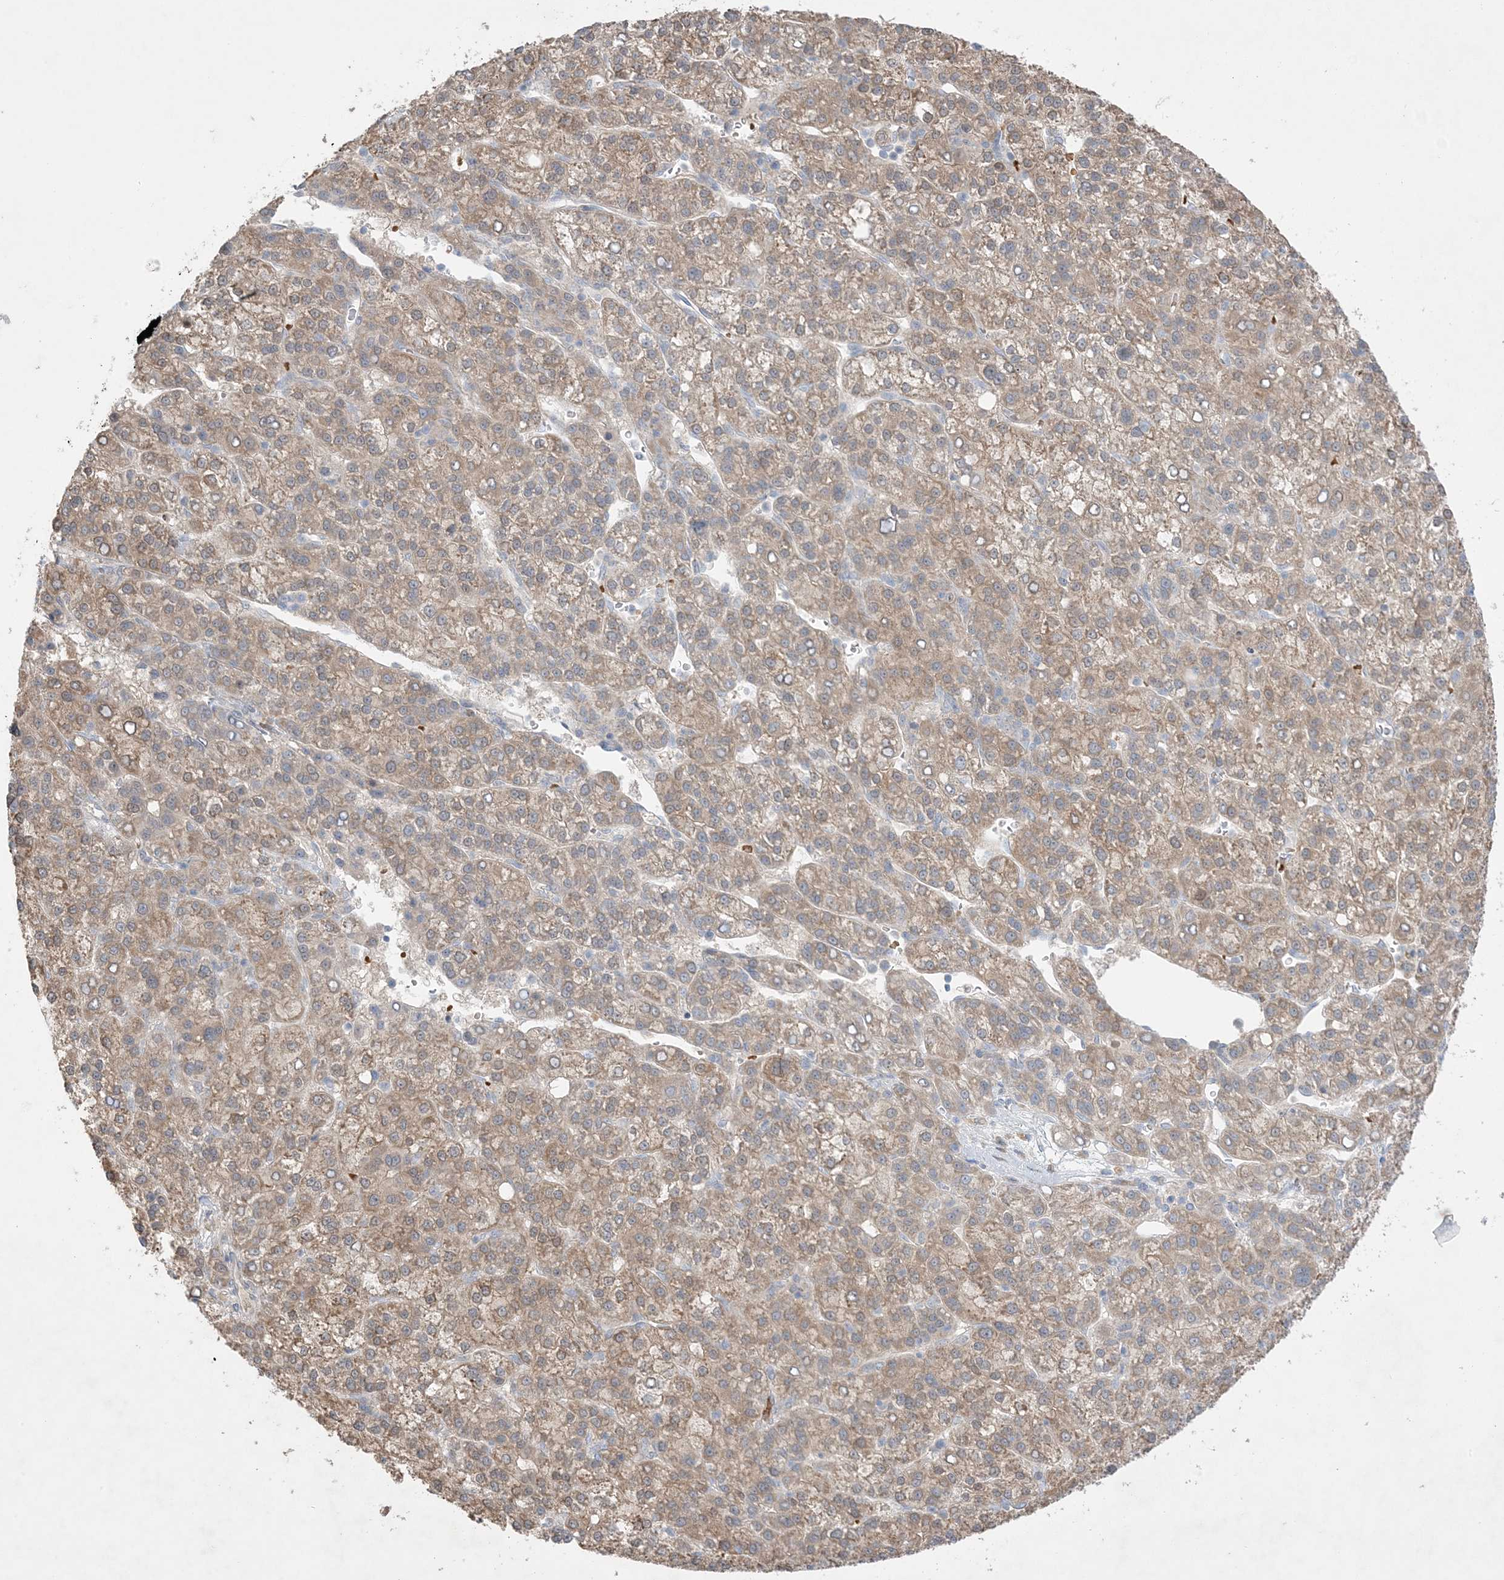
{"staining": {"intensity": "moderate", "quantity": ">75%", "location": "cytoplasmic/membranous"}, "tissue": "liver cancer", "cell_type": "Tumor cells", "image_type": "cancer", "snomed": [{"axis": "morphology", "description": "Carcinoma, Hepatocellular, NOS"}, {"axis": "topography", "description": "Liver"}], "caption": "IHC of human liver hepatocellular carcinoma exhibits medium levels of moderate cytoplasmic/membranous positivity in approximately >75% of tumor cells.", "gene": "MMGT1", "patient": {"sex": "female", "age": 58}}